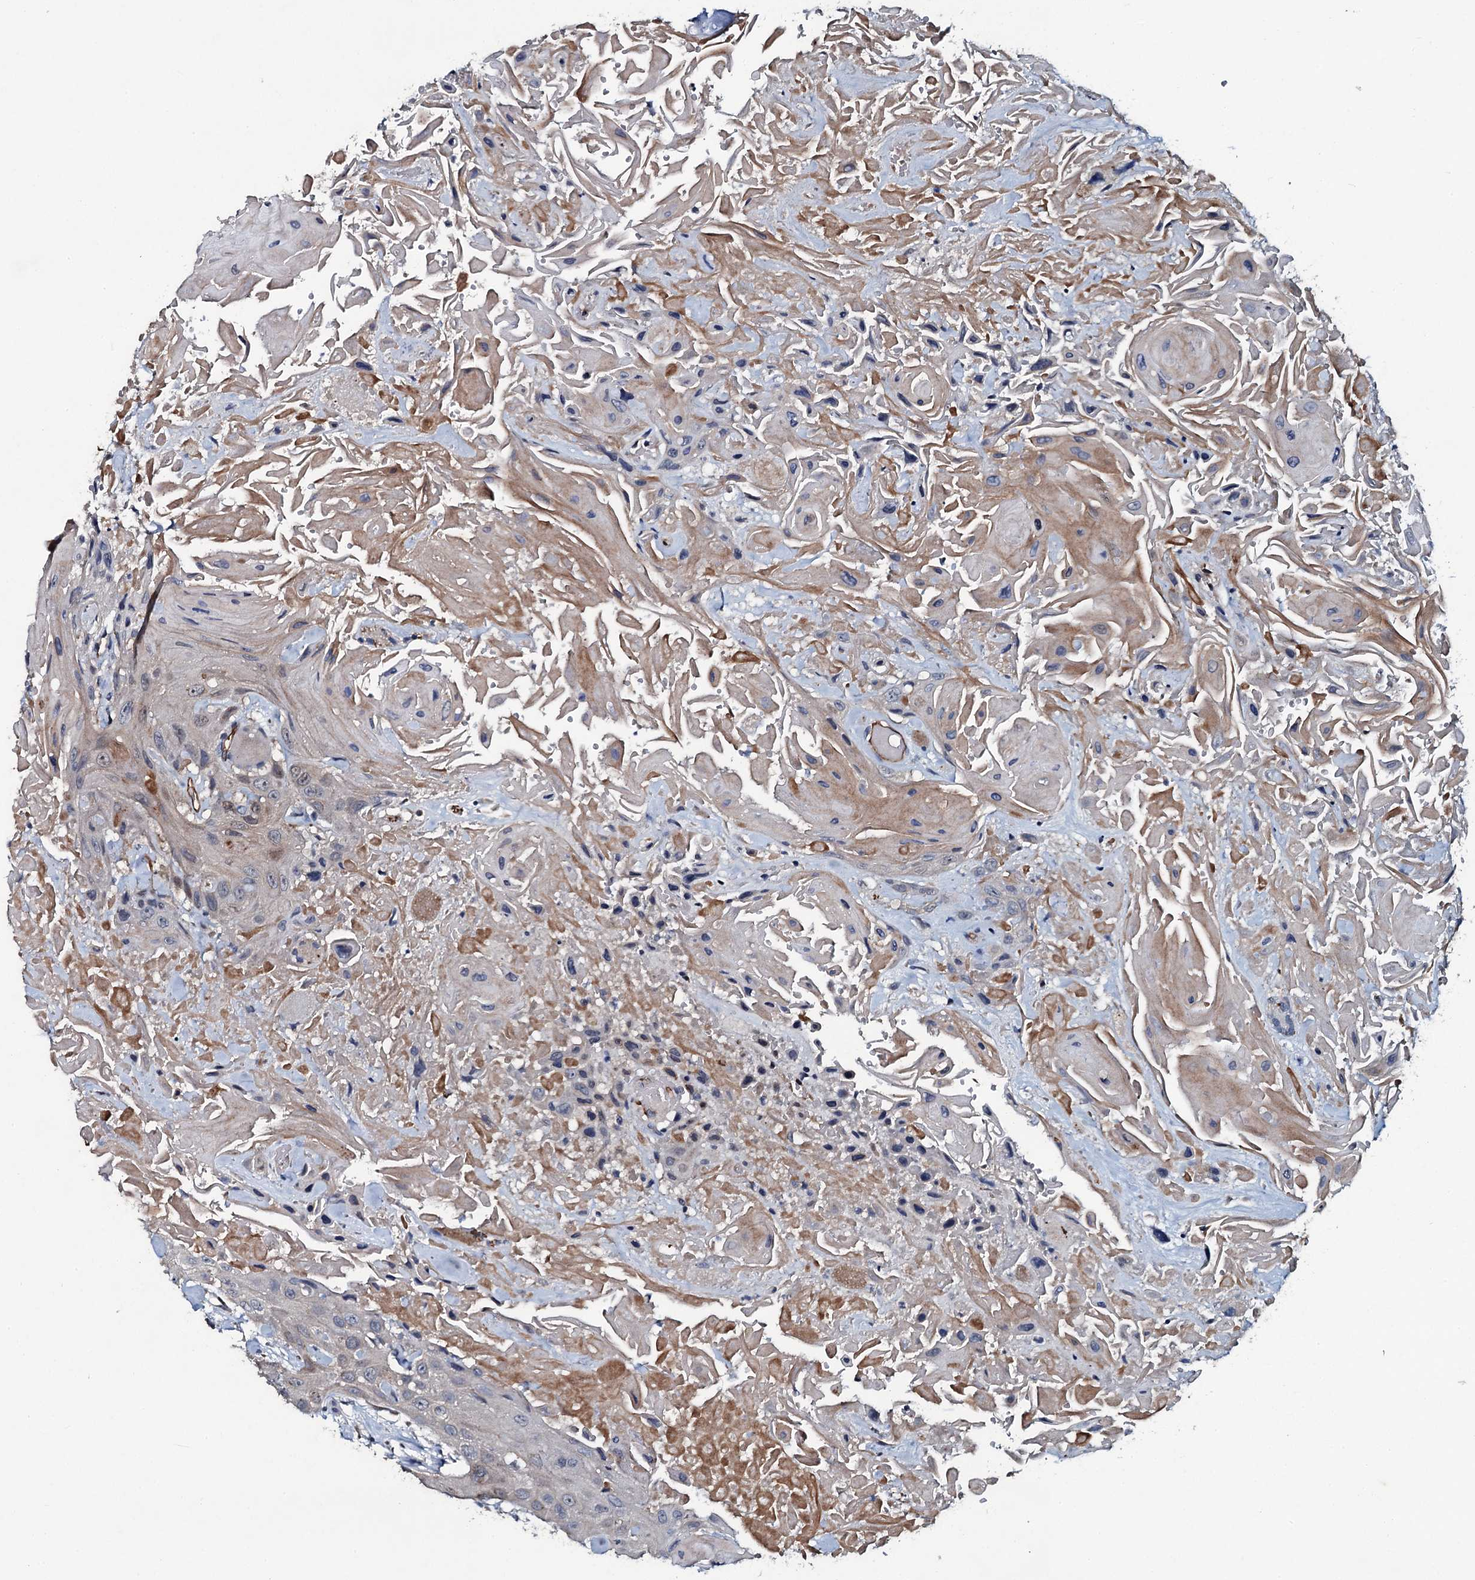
{"staining": {"intensity": "negative", "quantity": "none", "location": "none"}, "tissue": "head and neck cancer", "cell_type": "Tumor cells", "image_type": "cancer", "snomed": [{"axis": "morphology", "description": "Squamous cell carcinoma, NOS"}, {"axis": "topography", "description": "Head-Neck"}], "caption": "Immunohistochemistry (IHC) micrograph of human head and neck cancer (squamous cell carcinoma) stained for a protein (brown), which displays no positivity in tumor cells.", "gene": "CLEC14A", "patient": {"sex": "male", "age": 81}}